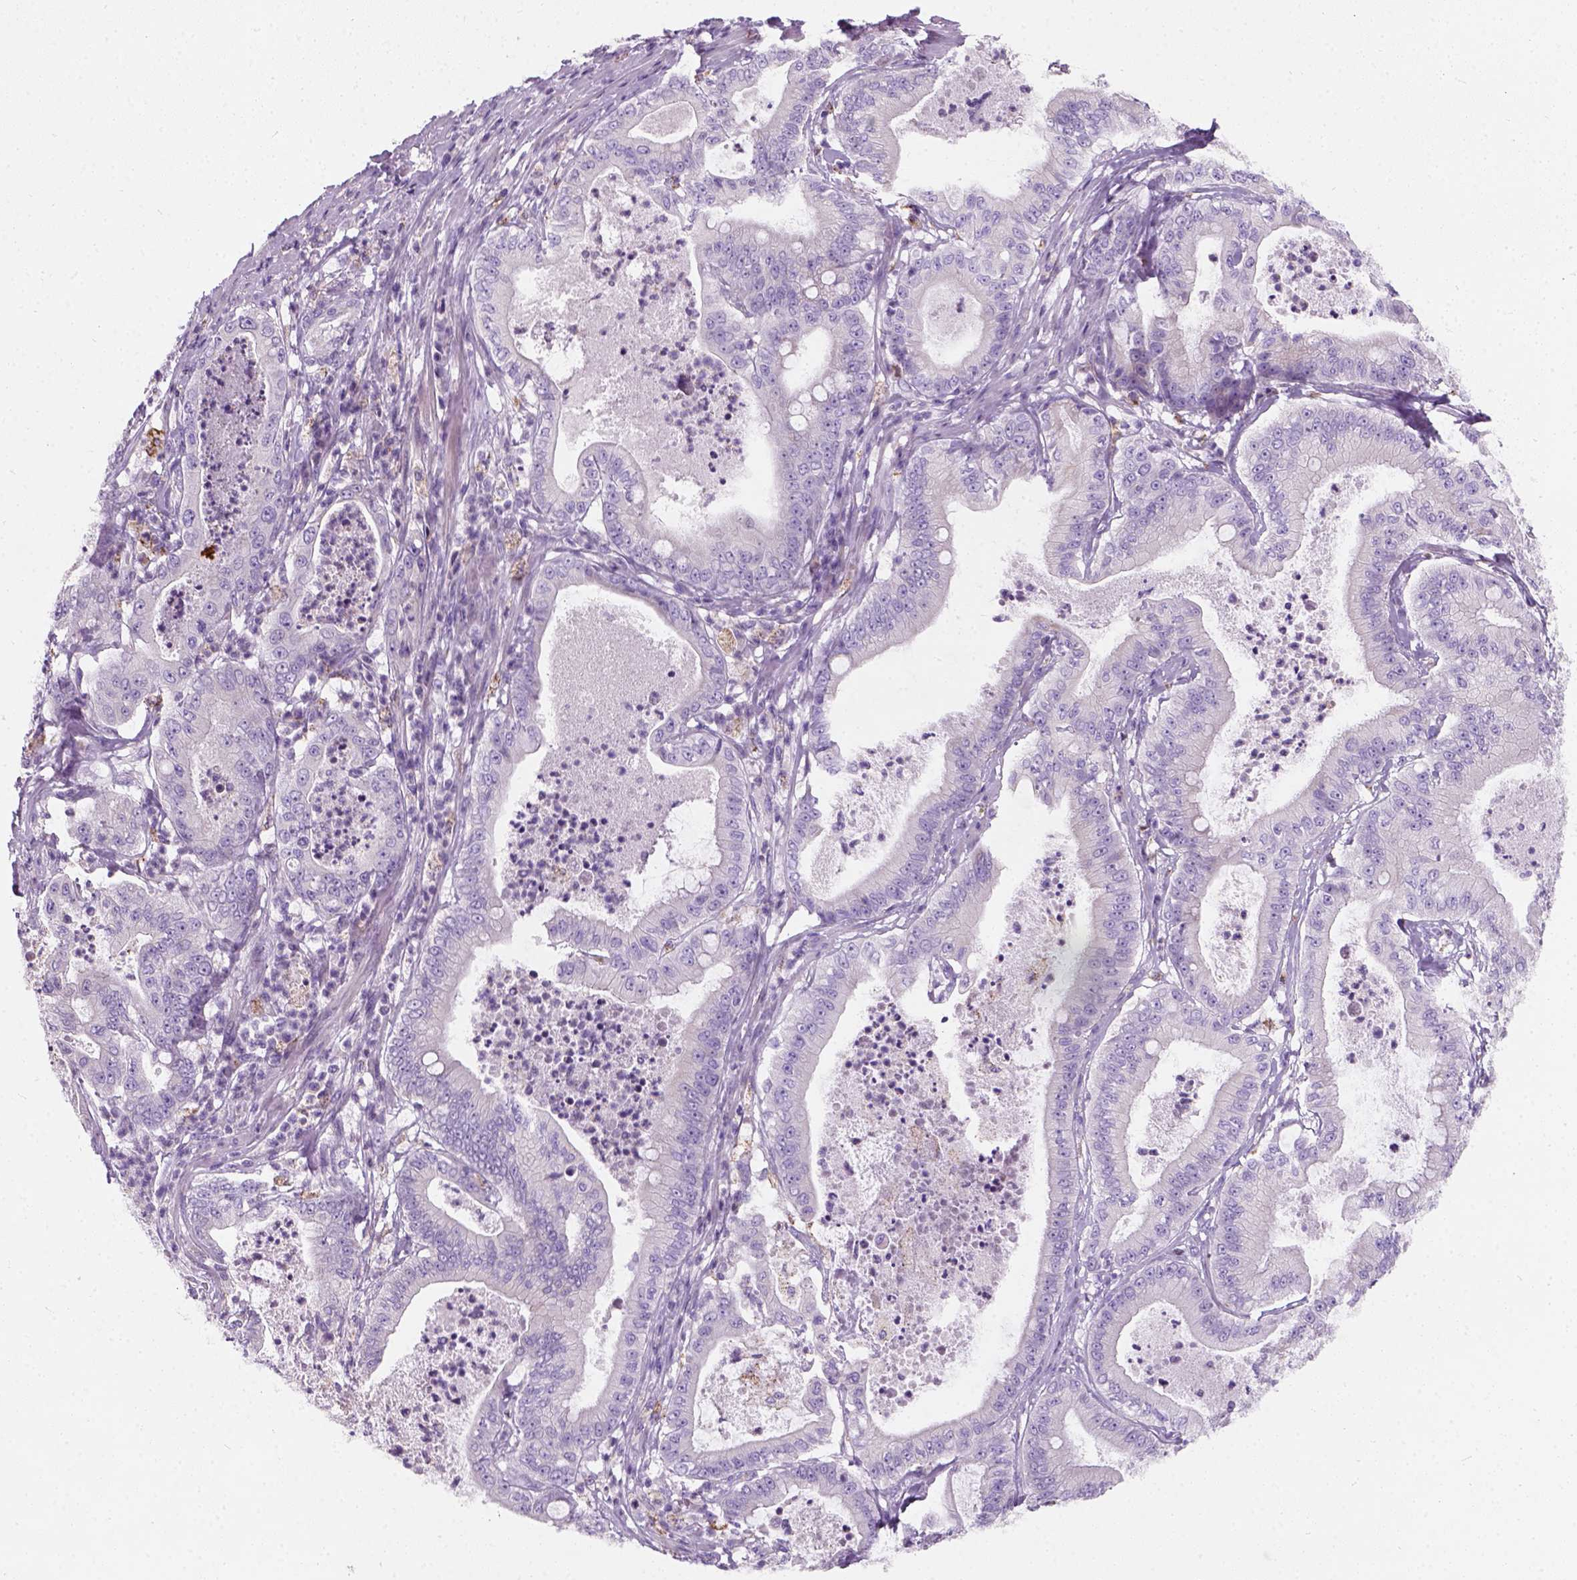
{"staining": {"intensity": "negative", "quantity": "none", "location": "none"}, "tissue": "pancreatic cancer", "cell_type": "Tumor cells", "image_type": "cancer", "snomed": [{"axis": "morphology", "description": "Adenocarcinoma, NOS"}, {"axis": "topography", "description": "Pancreas"}], "caption": "Pancreatic adenocarcinoma stained for a protein using immunohistochemistry (IHC) reveals no expression tumor cells.", "gene": "CHODL", "patient": {"sex": "male", "age": 71}}